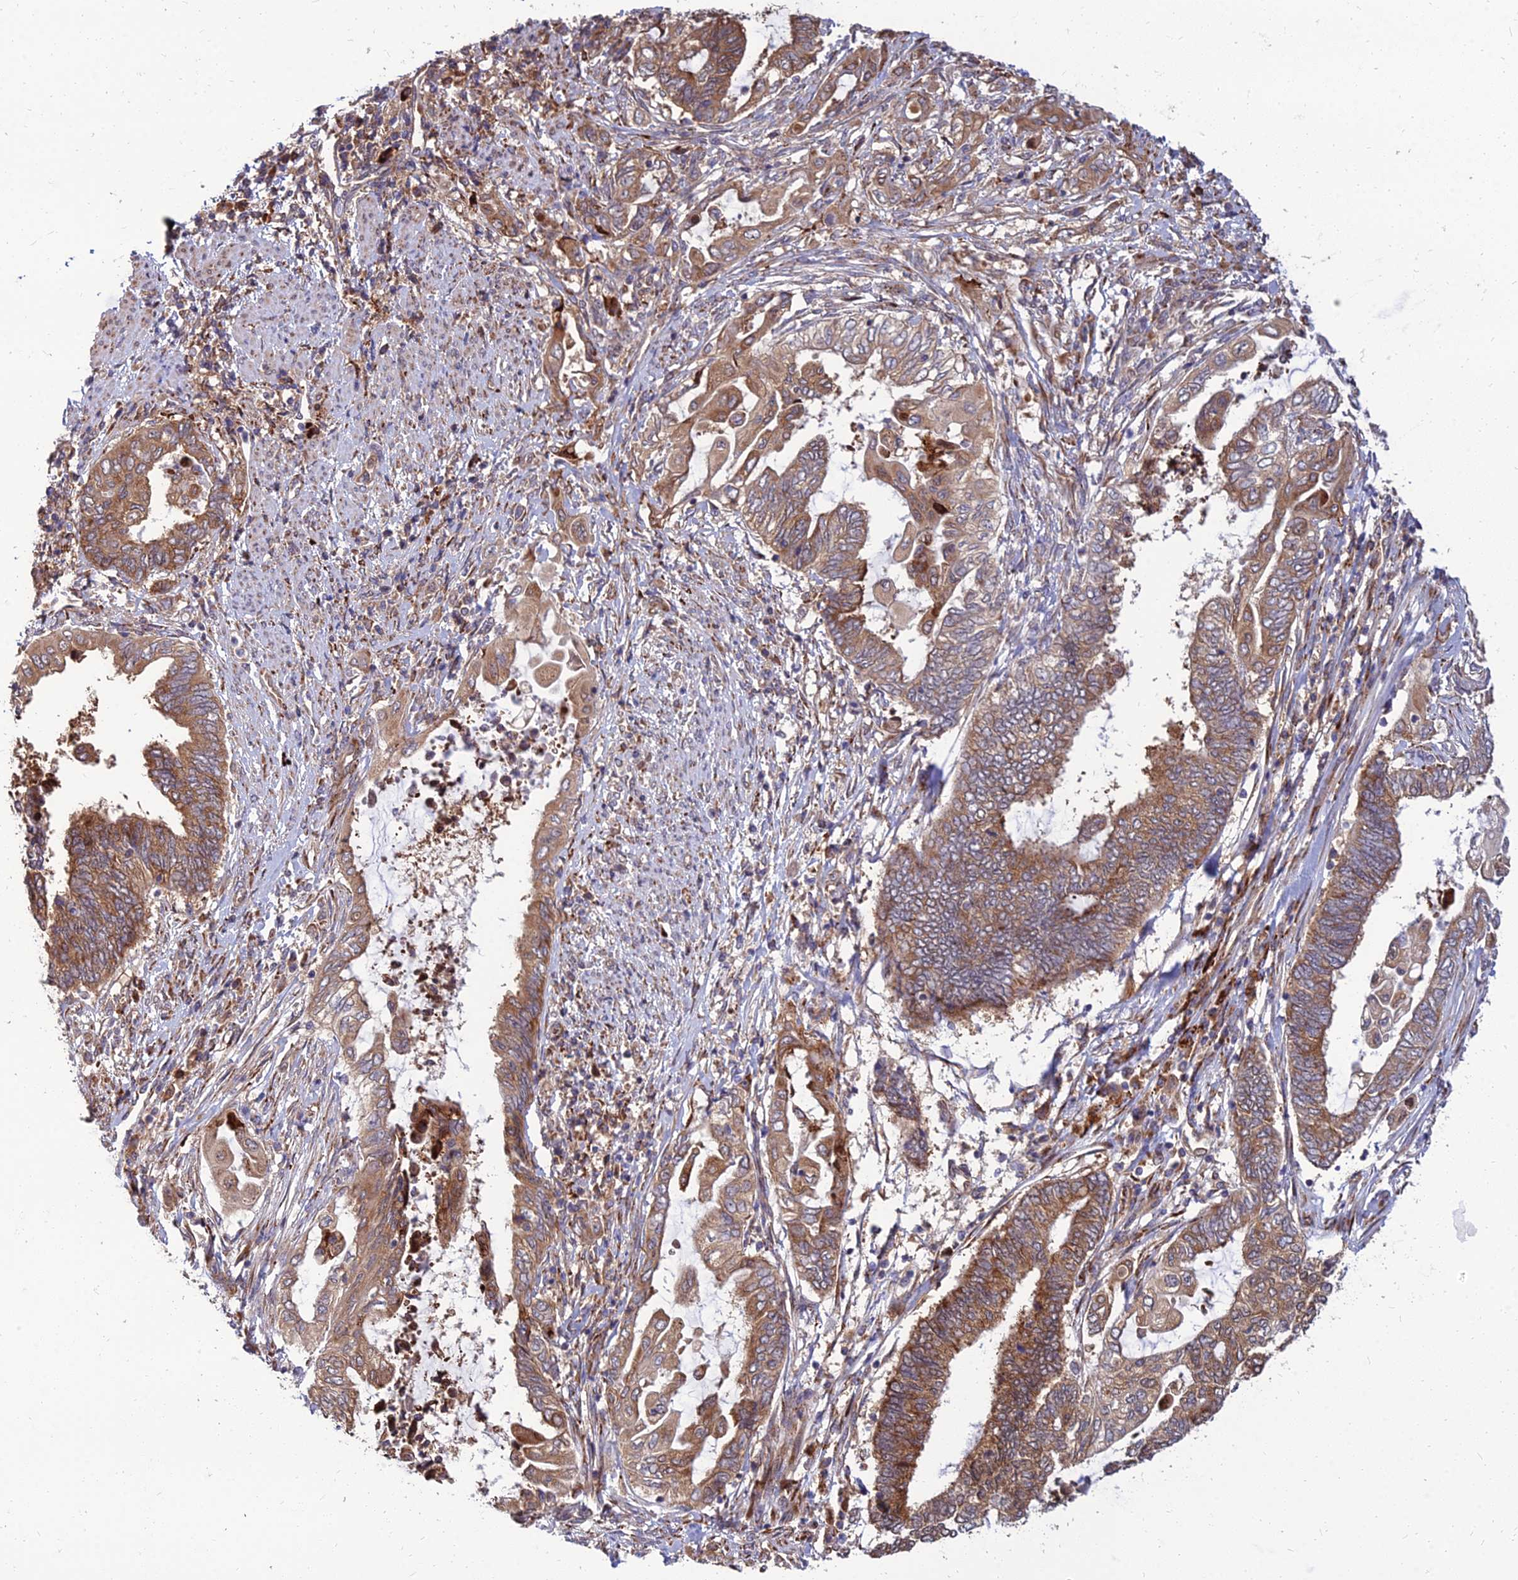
{"staining": {"intensity": "moderate", "quantity": ">75%", "location": "cytoplasmic/membranous"}, "tissue": "endometrial cancer", "cell_type": "Tumor cells", "image_type": "cancer", "snomed": [{"axis": "morphology", "description": "Adenocarcinoma, NOS"}, {"axis": "topography", "description": "Uterus"}, {"axis": "topography", "description": "Endometrium"}], "caption": "A brown stain shows moderate cytoplasmic/membranous positivity of a protein in human endometrial cancer (adenocarcinoma) tumor cells.", "gene": "CCT6B", "patient": {"sex": "female", "age": 70}}